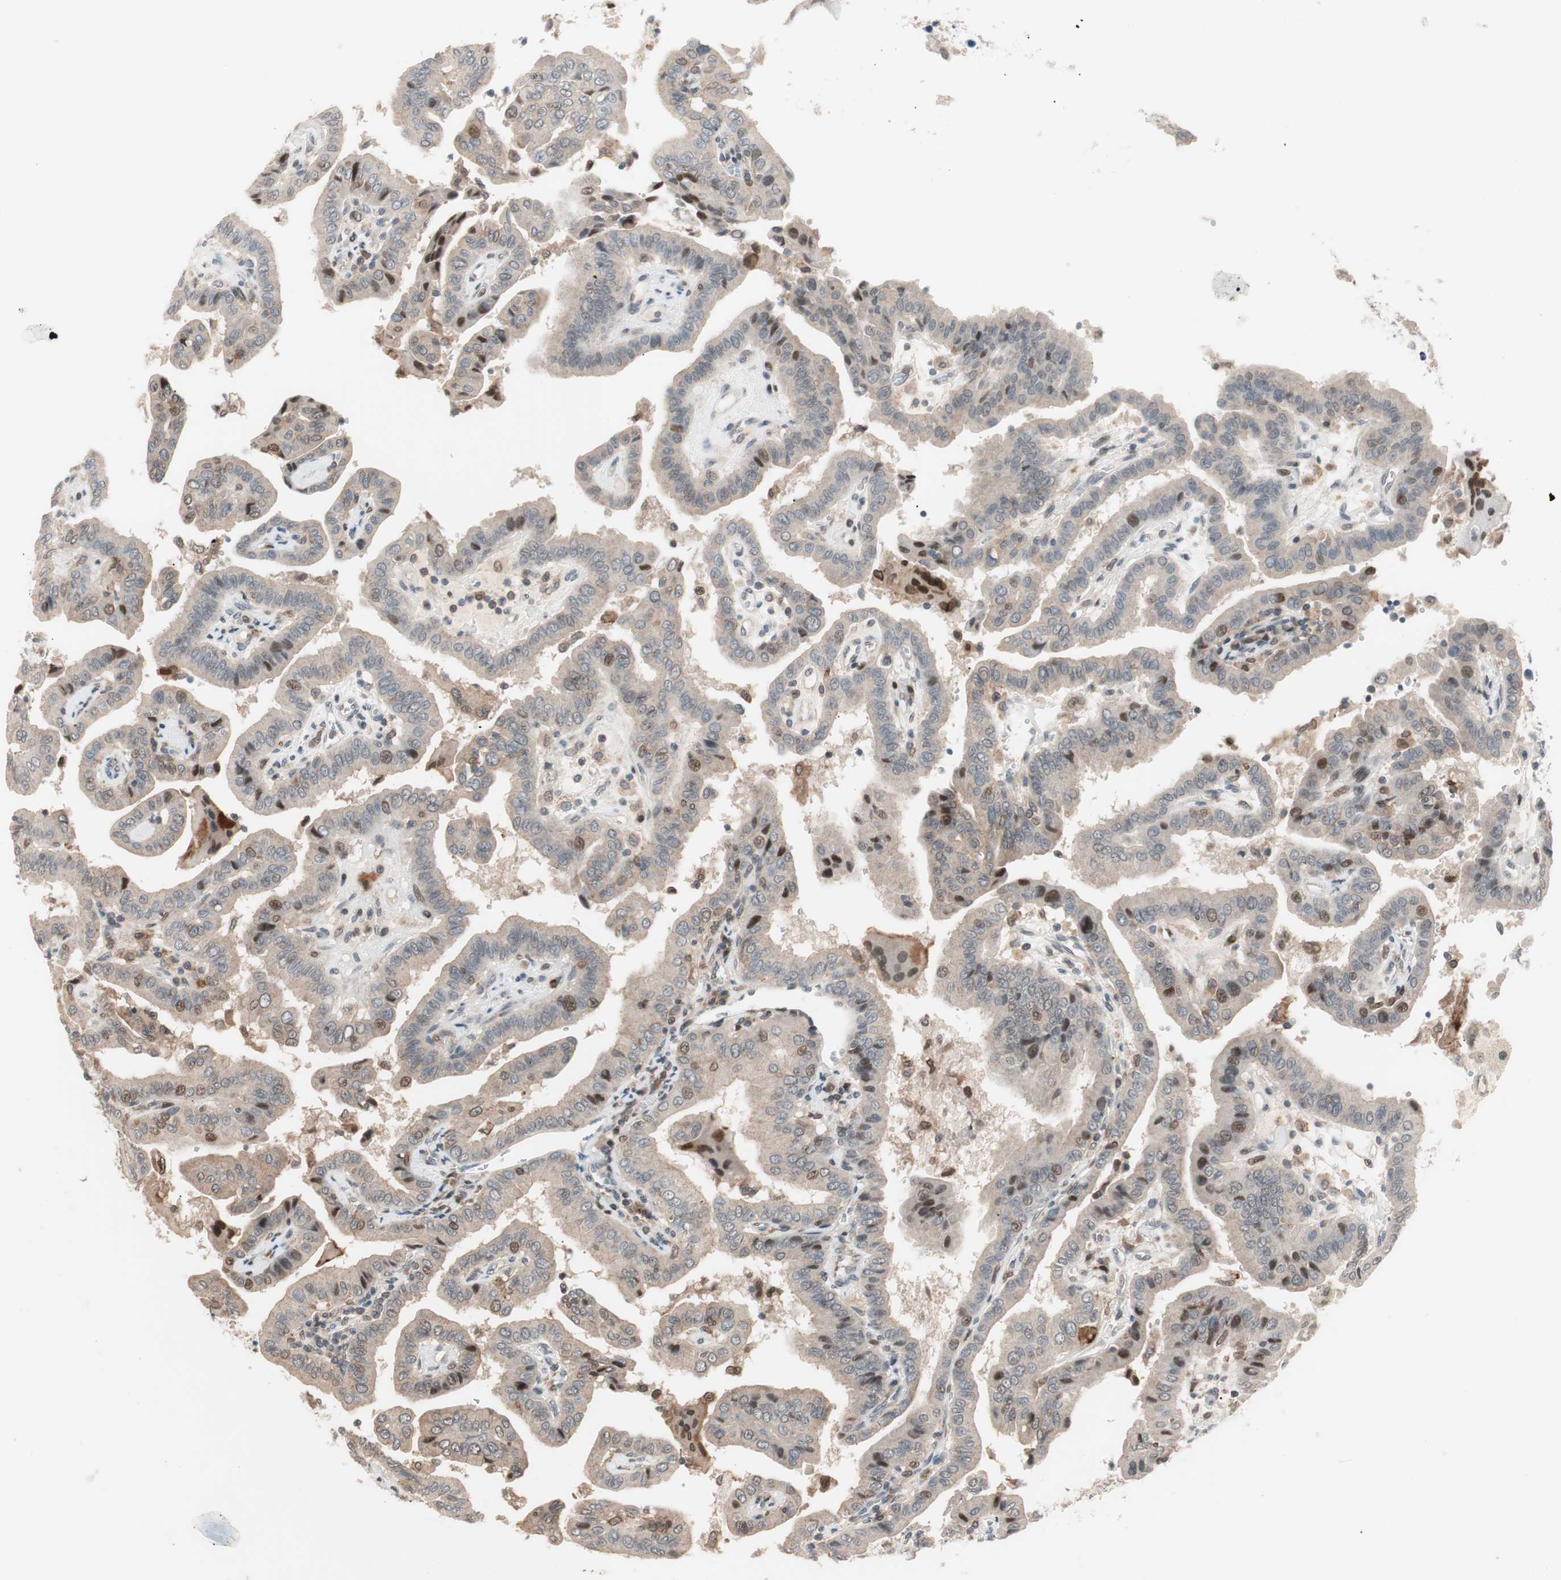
{"staining": {"intensity": "weak", "quantity": "<25%", "location": "nuclear"}, "tissue": "thyroid cancer", "cell_type": "Tumor cells", "image_type": "cancer", "snomed": [{"axis": "morphology", "description": "Papillary adenocarcinoma, NOS"}, {"axis": "topography", "description": "Thyroid gland"}], "caption": "High magnification brightfield microscopy of thyroid cancer (papillary adenocarcinoma) stained with DAB (3,3'-diaminobenzidine) (brown) and counterstained with hematoxylin (blue): tumor cells show no significant expression.", "gene": "POLH", "patient": {"sex": "male", "age": 33}}